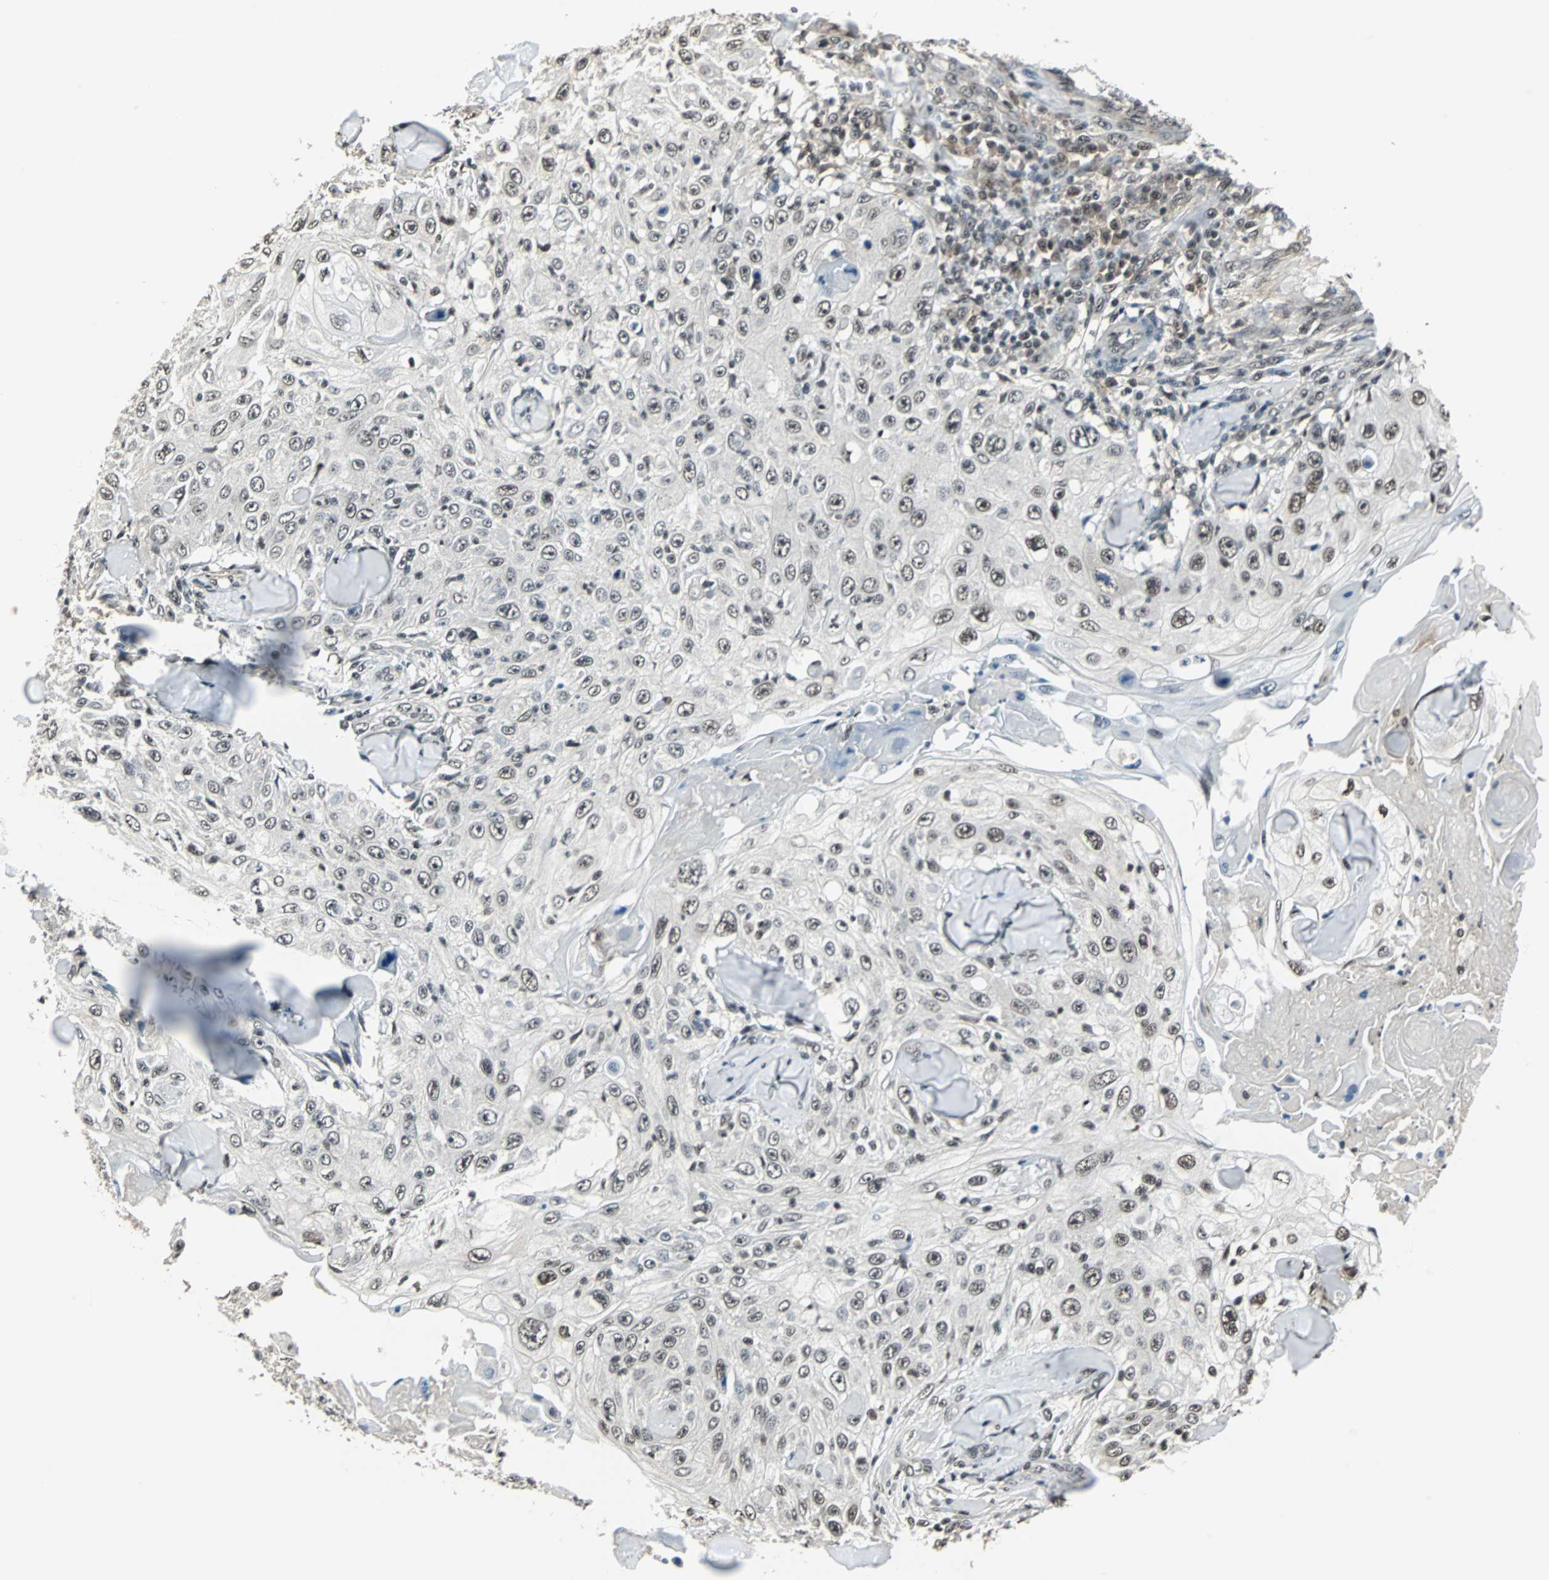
{"staining": {"intensity": "weak", "quantity": "25%-75%", "location": "nuclear"}, "tissue": "skin cancer", "cell_type": "Tumor cells", "image_type": "cancer", "snomed": [{"axis": "morphology", "description": "Squamous cell carcinoma, NOS"}, {"axis": "topography", "description": "Skin"}], "caption": "High-magnification brightfield microscopy of skin cancer stained with DAB (brown) and counterstained with hematoxylin (blue). tumor cells exhibit weak nuclear positivity is appreciated in approximately25%-75% of cells. (brown staining indicates protein expression, while blue staining denotes nuclei).", "gene": "MKX", "patient": {"sex": "male", "age": 86}}